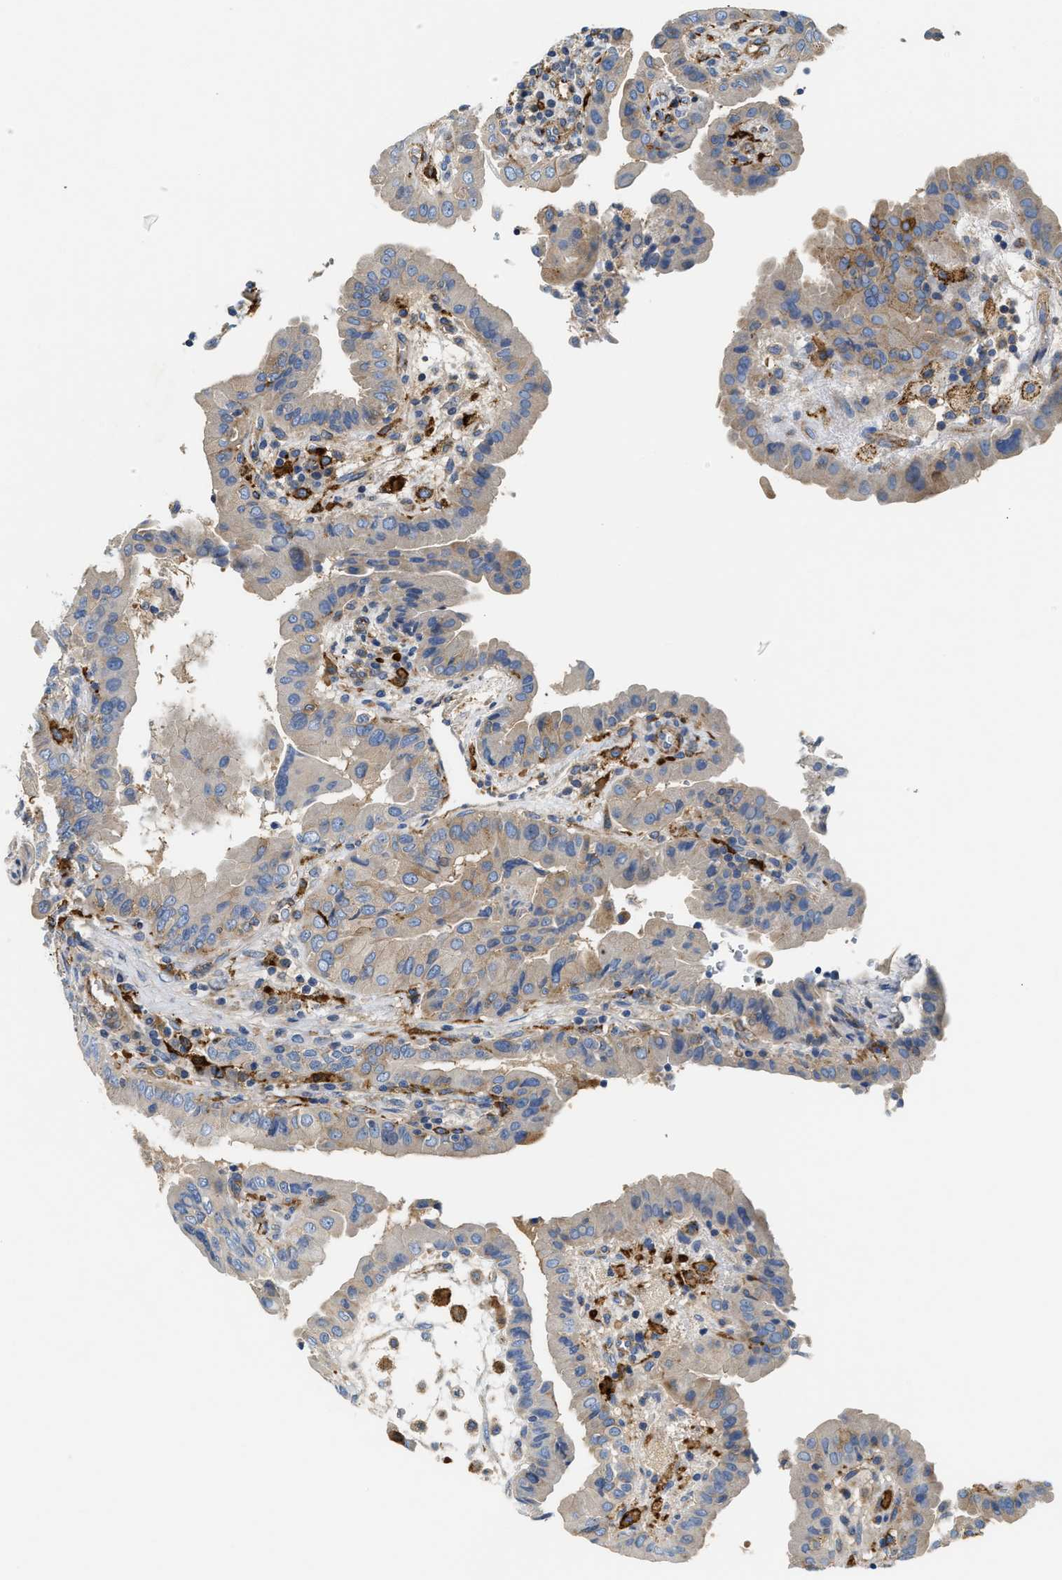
{"staining": {"intensity": "weak", "quantity": "<25%", "location": "cytoplasmic/membranous"}, "tissue": "thyroid cancer", "cell_type": "Tumor cells", "image_type": "cancer", "snomed": [{"axis": "morphology", "description": "Papillary adenocarcinoma, NOS"}, {"axis": "topography", "description": "Thyroid gland"}], "caption": "DAB immunohistochemical staining of human thyroid papillary adenocarcinoma shows no significant expression in tumor cells.", "gene": "NSUN7", "patient": {"sex": "male", "age": 33}}